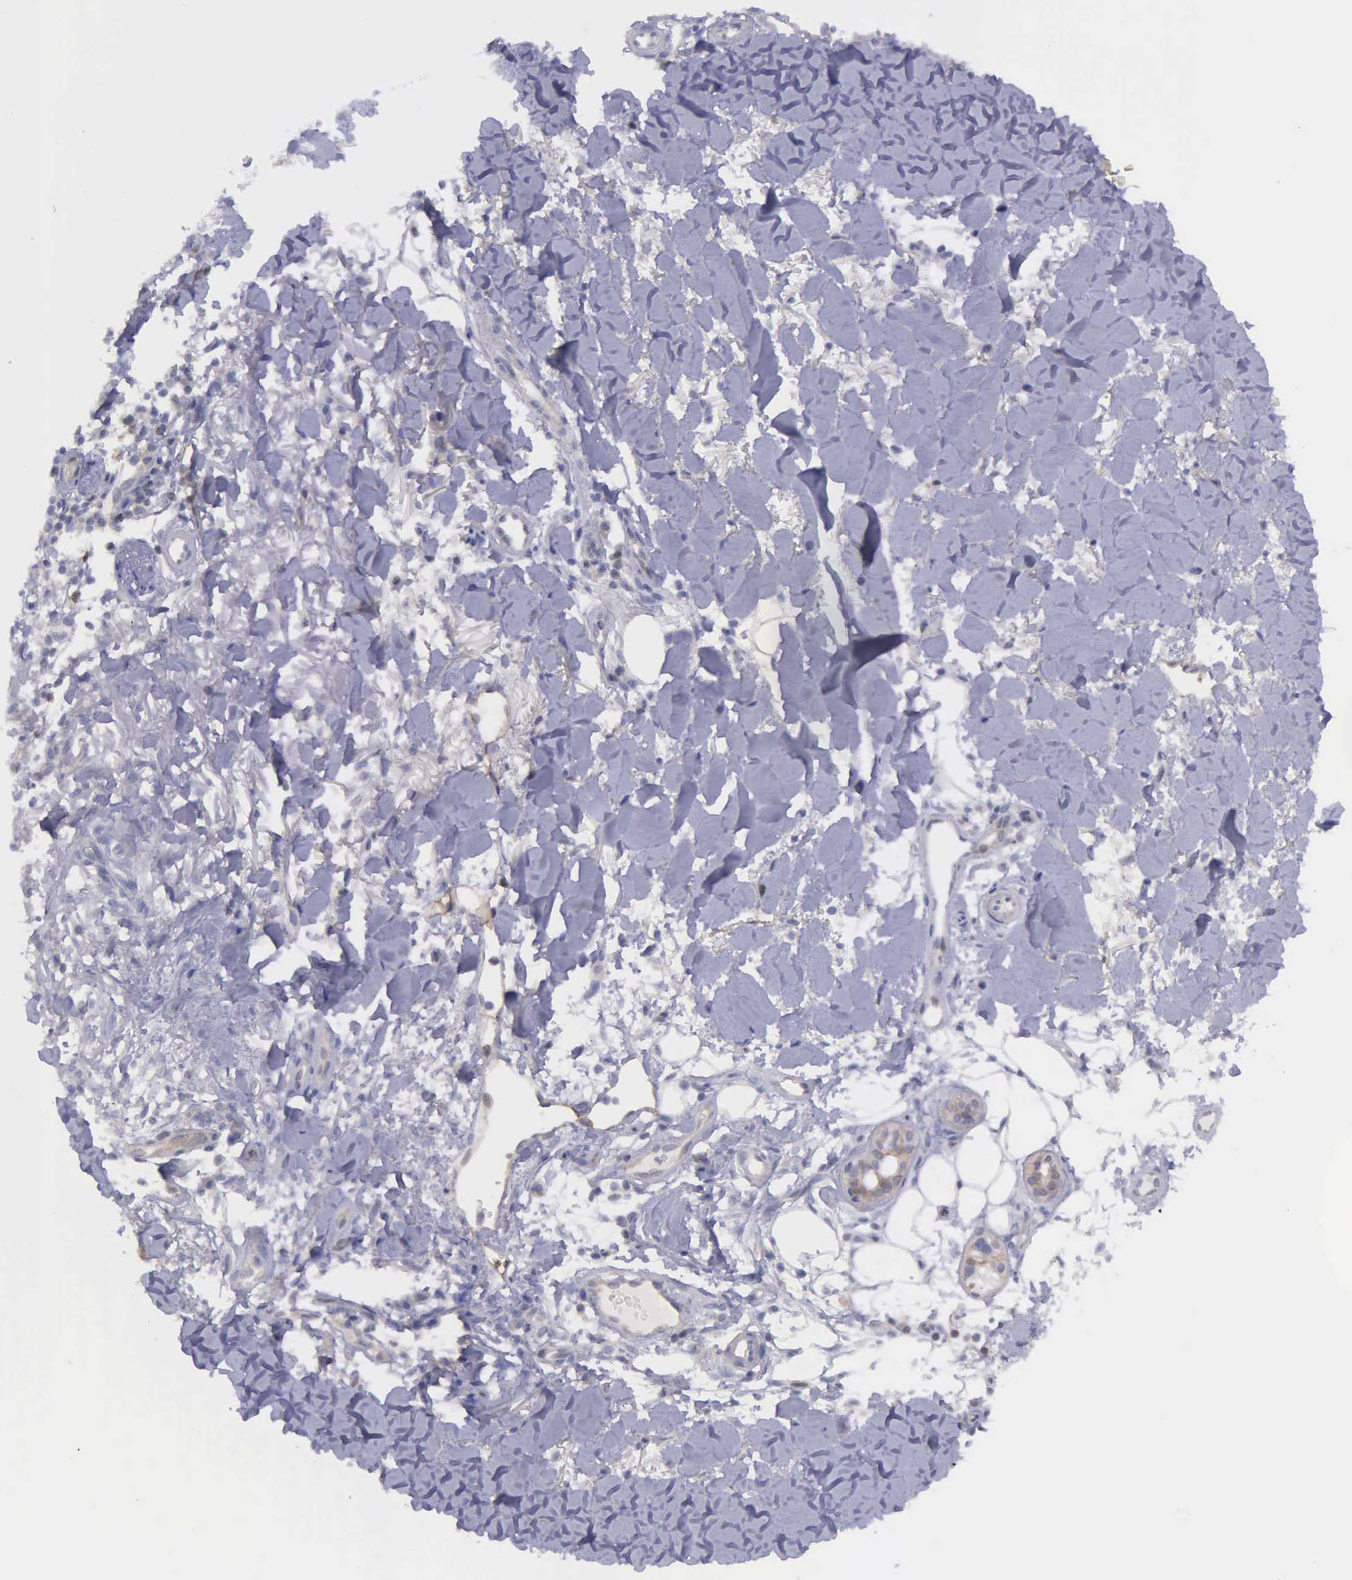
{"staining": {"intensity": "weak", "quantity": ">75%", "location": "cytoplasmic/membranous,nuclear"}, "tissue": "skin cancer", "cell_type": "Tumor cells", "image_type": "cancer", "snomed": [{"axis": "morphology", "description": "Basal cell carcinoma"}, {"axis": "topography", "description": "Skin"}], "caption": "An immunohistochemistry image of neoplastic tissue is shown. Protein staining in brown labels weak cytoplasmic/membranous and nuclear positivity in skin cancer within tumor cells.", "gene": "MICAL3", "patient": {"sex": "female", "age": 81}}